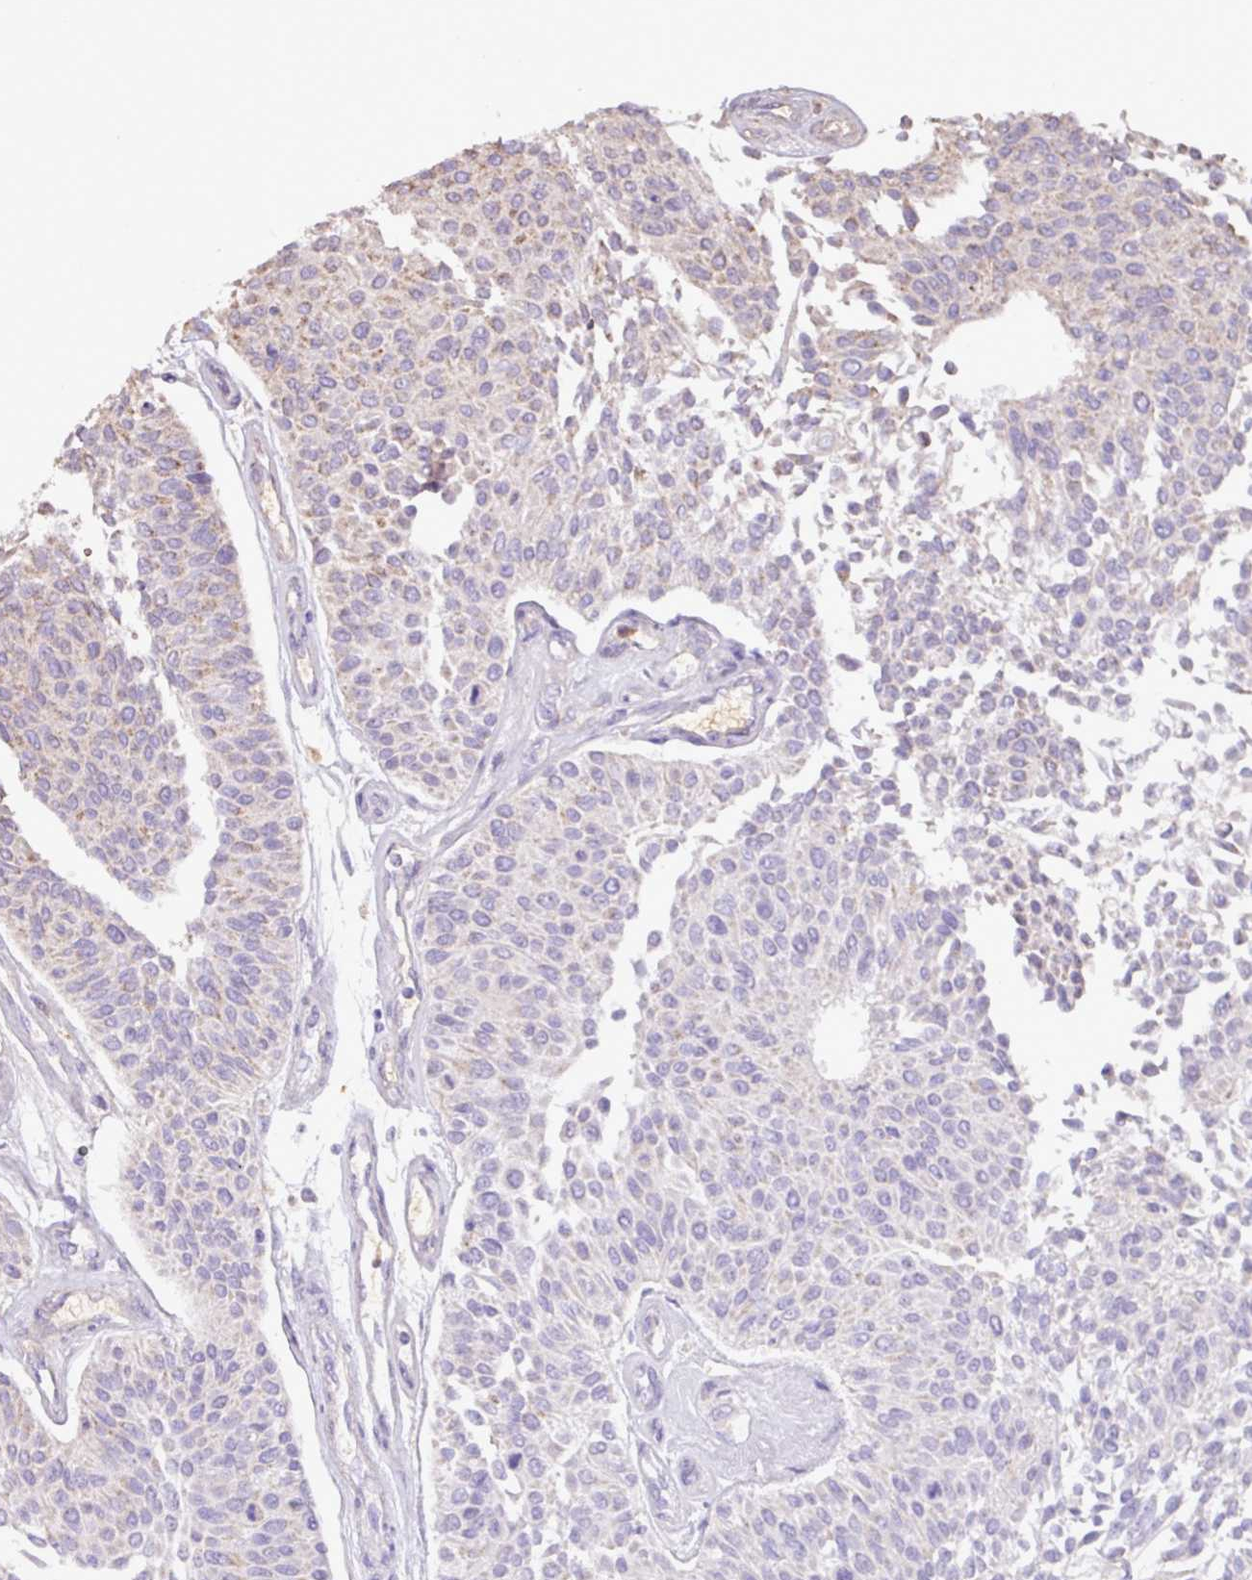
{"staining": {"intensity": "negative", "quantity": "none", "location": "none"}, "tissue": "urothelial cancer", "cell_type": "Tumor cells", "image_type": "cancer", "snomed": [{"axis": "morphology", "description": "Urothelial carcinoma, NOS"}, {"axis": "topography", "description": "Urinary bladder"}], "caption": "A histopathology image of transitional cell carcinoma stained for a protein reveals no brown staining in tumor cells.", "gene": "CHST11", "patient": {"sex": "male", "age": 55}}